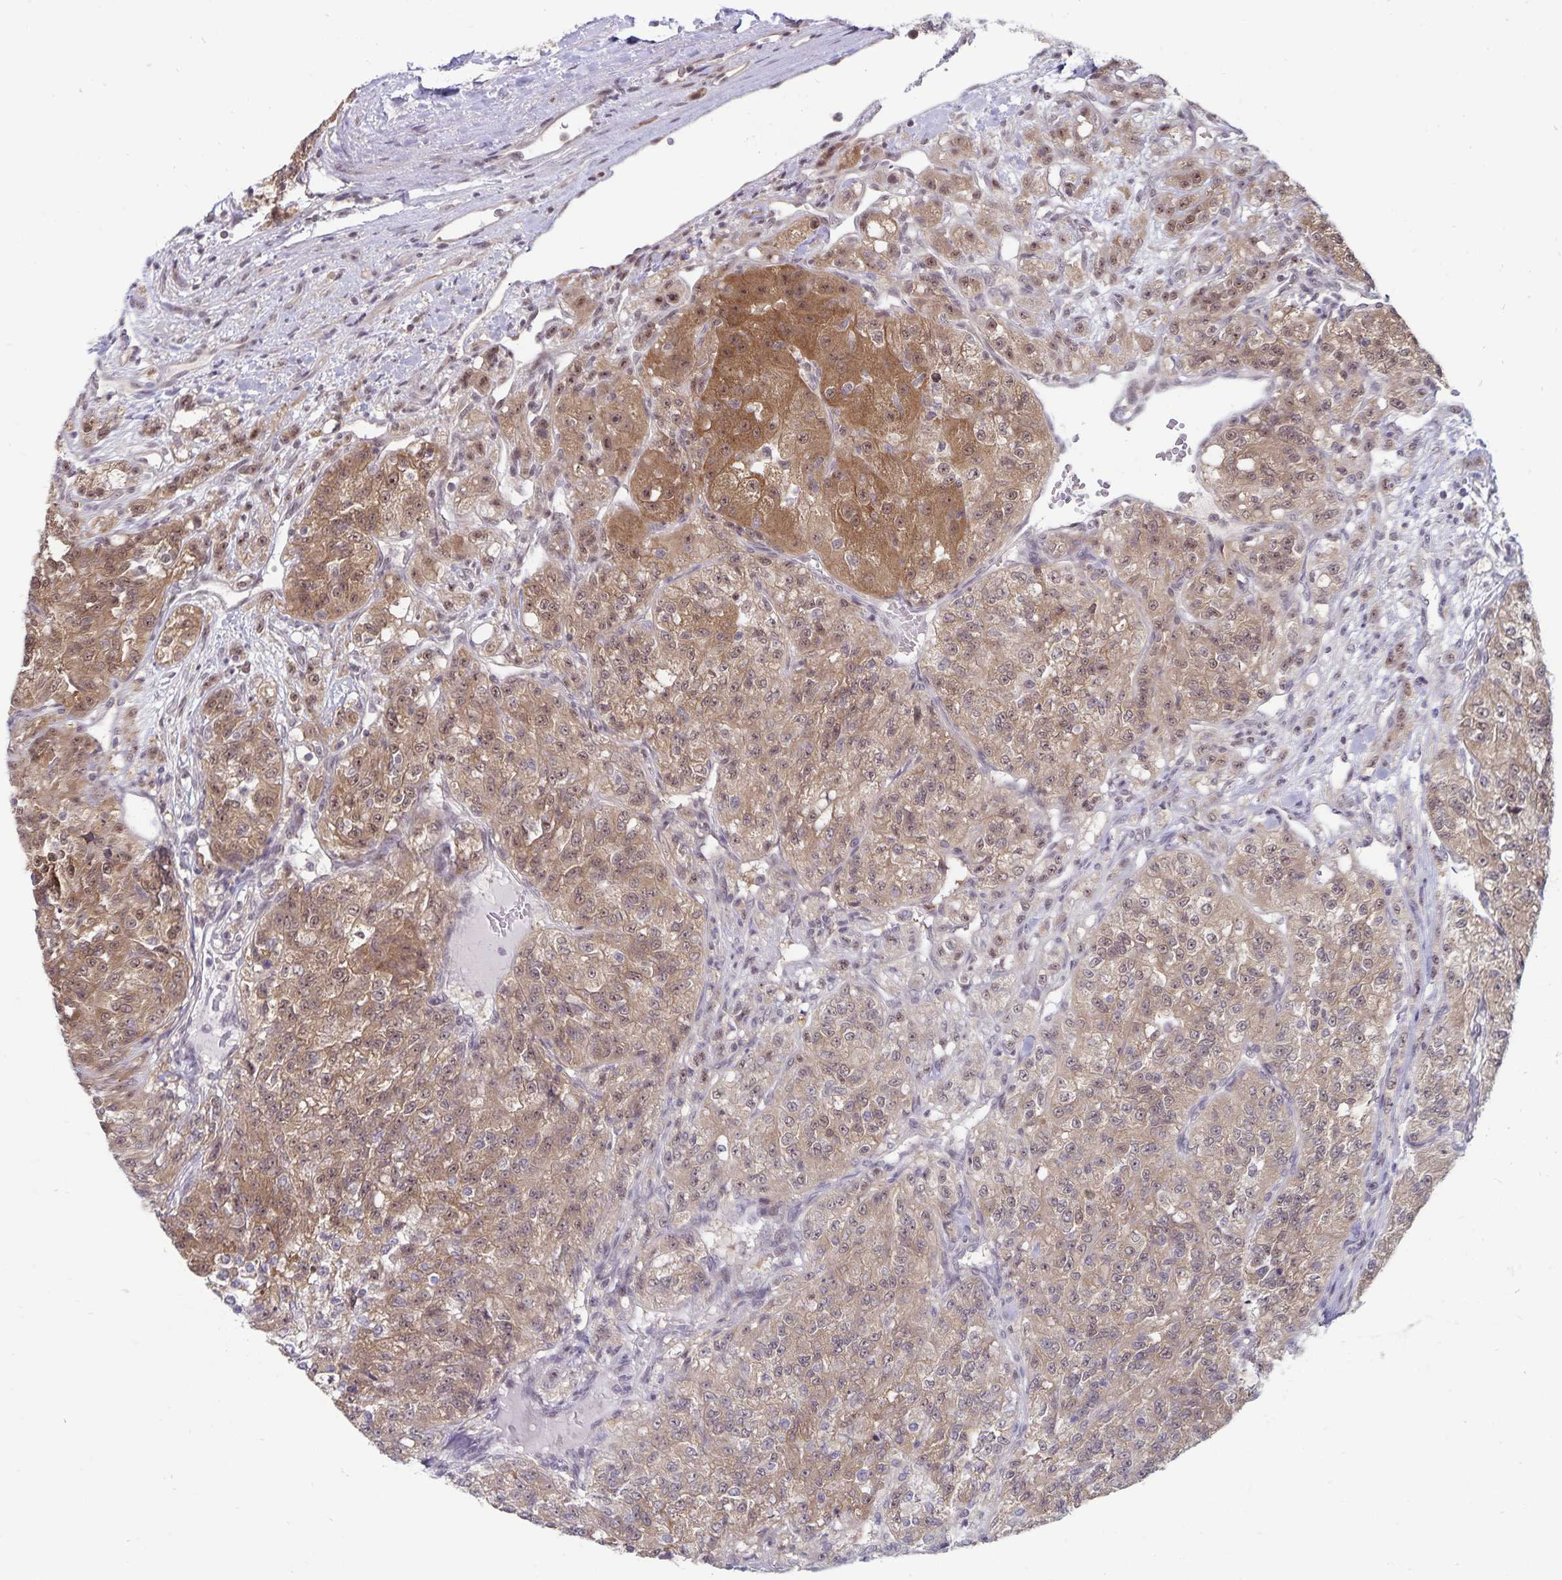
{"staining": {"intensity": "moderate", "quantity": ">75%", "location": "cytoplasmic/membranous,nuclear"}, "tissue": "renal cancer", "cell_type": "Tumor cells", "image_type": "cancer", "snomed": [{"axis": "morphology", "description": "Adenocarcinoma, NOS"}, {"axis": "topography", "description": "Kidney"}], "caption": "Brown immunohistochemical staining in human renal cancer (adenocarcinoma) displays moderate cytoplasmic/membranous and nuclear positivity in approximately >75% of tumor cells. The staining was performed using DAB, with brown indicating positive protein expression. Nuclei are stained blue with hematoxylin.", "gene": "EXOC6B", "patient": {"sex": "female", "age": 63}}